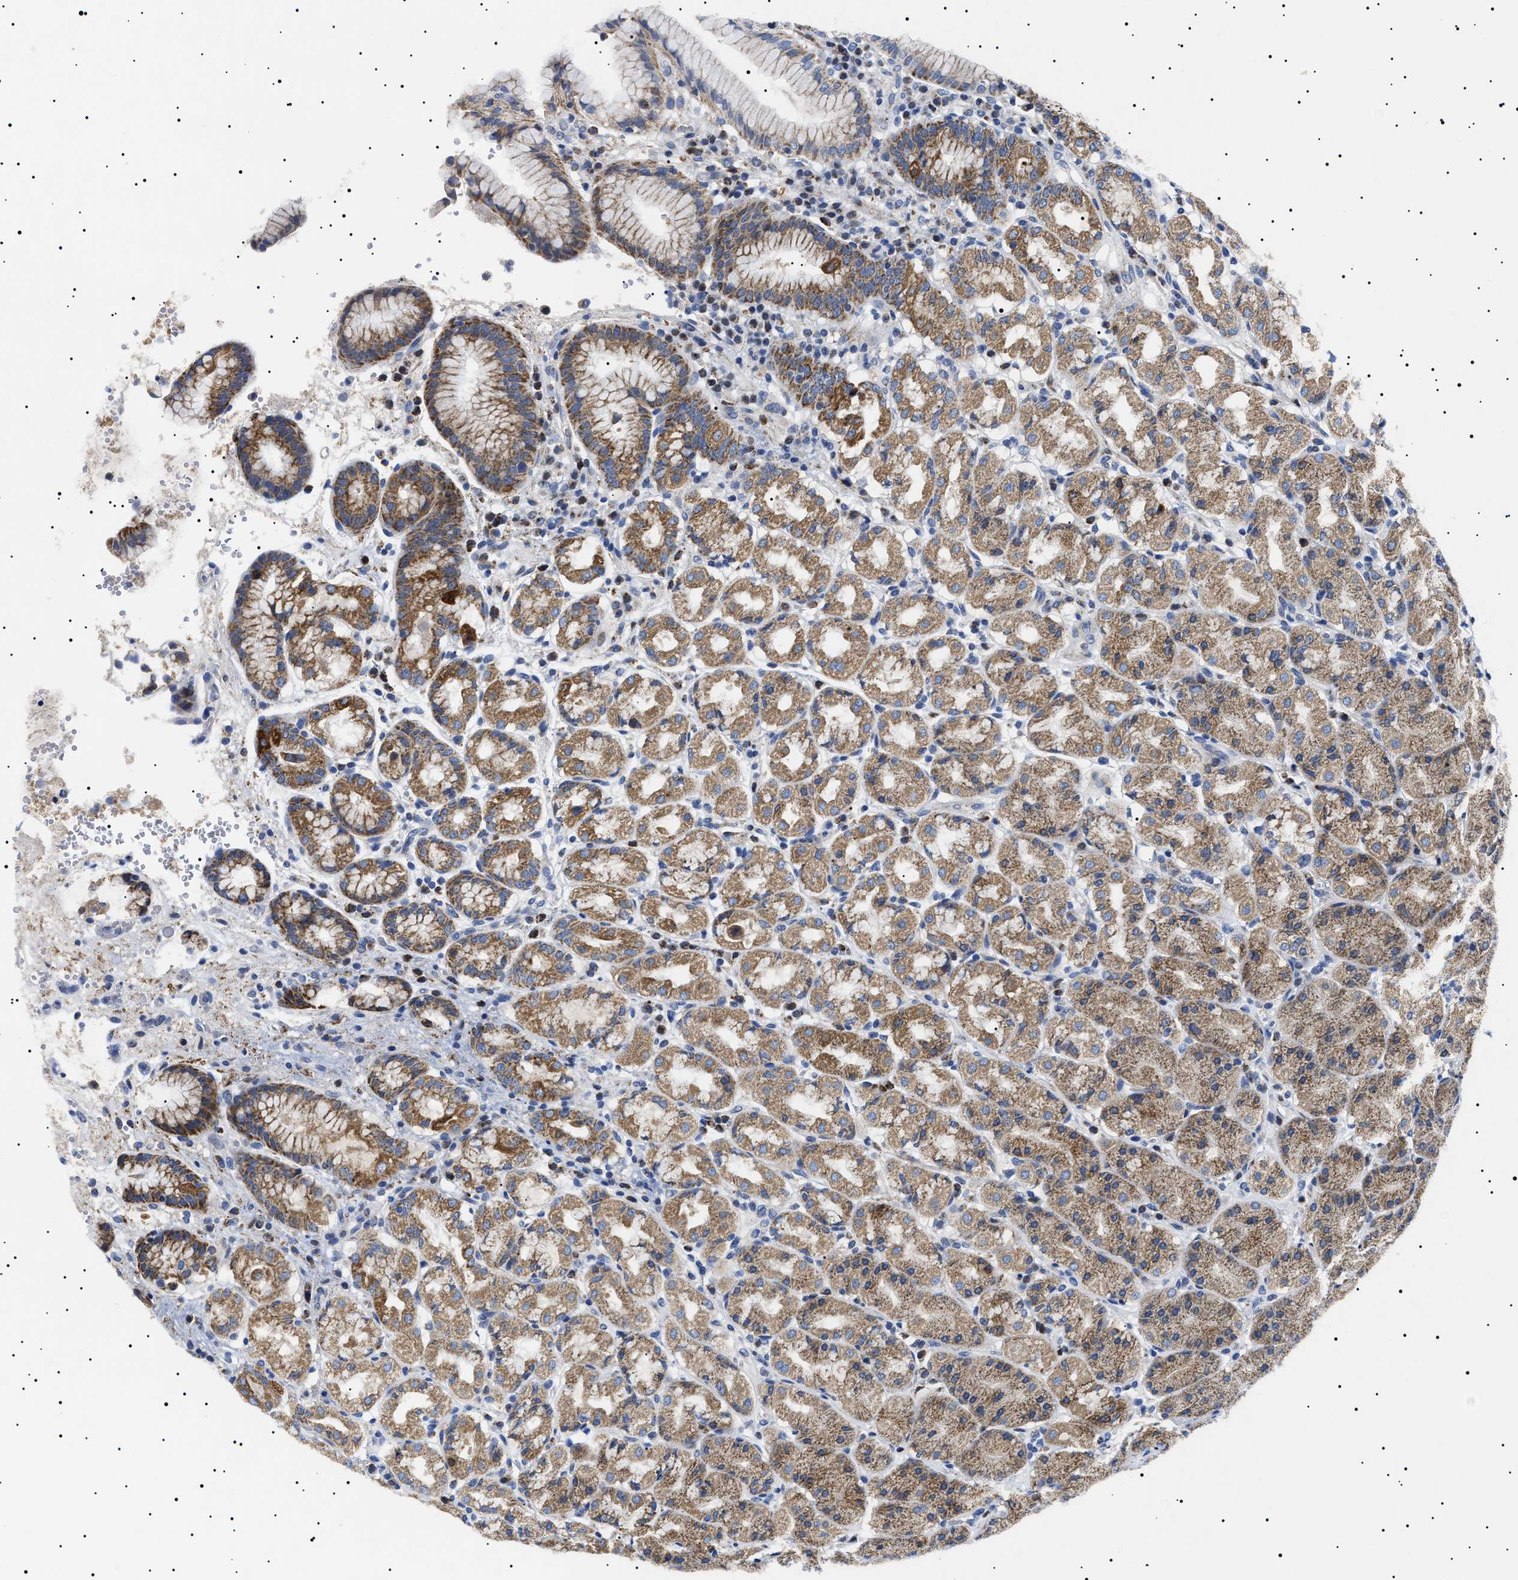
{"staining": {"intensity": "strong", "quantity": ">75%", "location": "cytoplasmic/membranous"}, "tissue": "stomach", "cell_type": "Glandular cells", "image_type": "normal", "snomed": [{"axis": "morphology", "description": "Normal tissue, NOS"}, {"axis": "topography", "description": "Stomach"}, {"axis": "topography", "description": "Stomach, lower"}], "caption": "Glandular cells exhibit high levels of strong cytoplasmic/membranous positivity in approximately >75% of cells in normal stomach. Using DAB (3,3'-diaminobenzidine) (brown) and hematoxylin (blue) stains, captured at high magnification using brightfield microscopy.", "gene": "CHRDL2", "patient": {"sex": "female", "age": 56}}